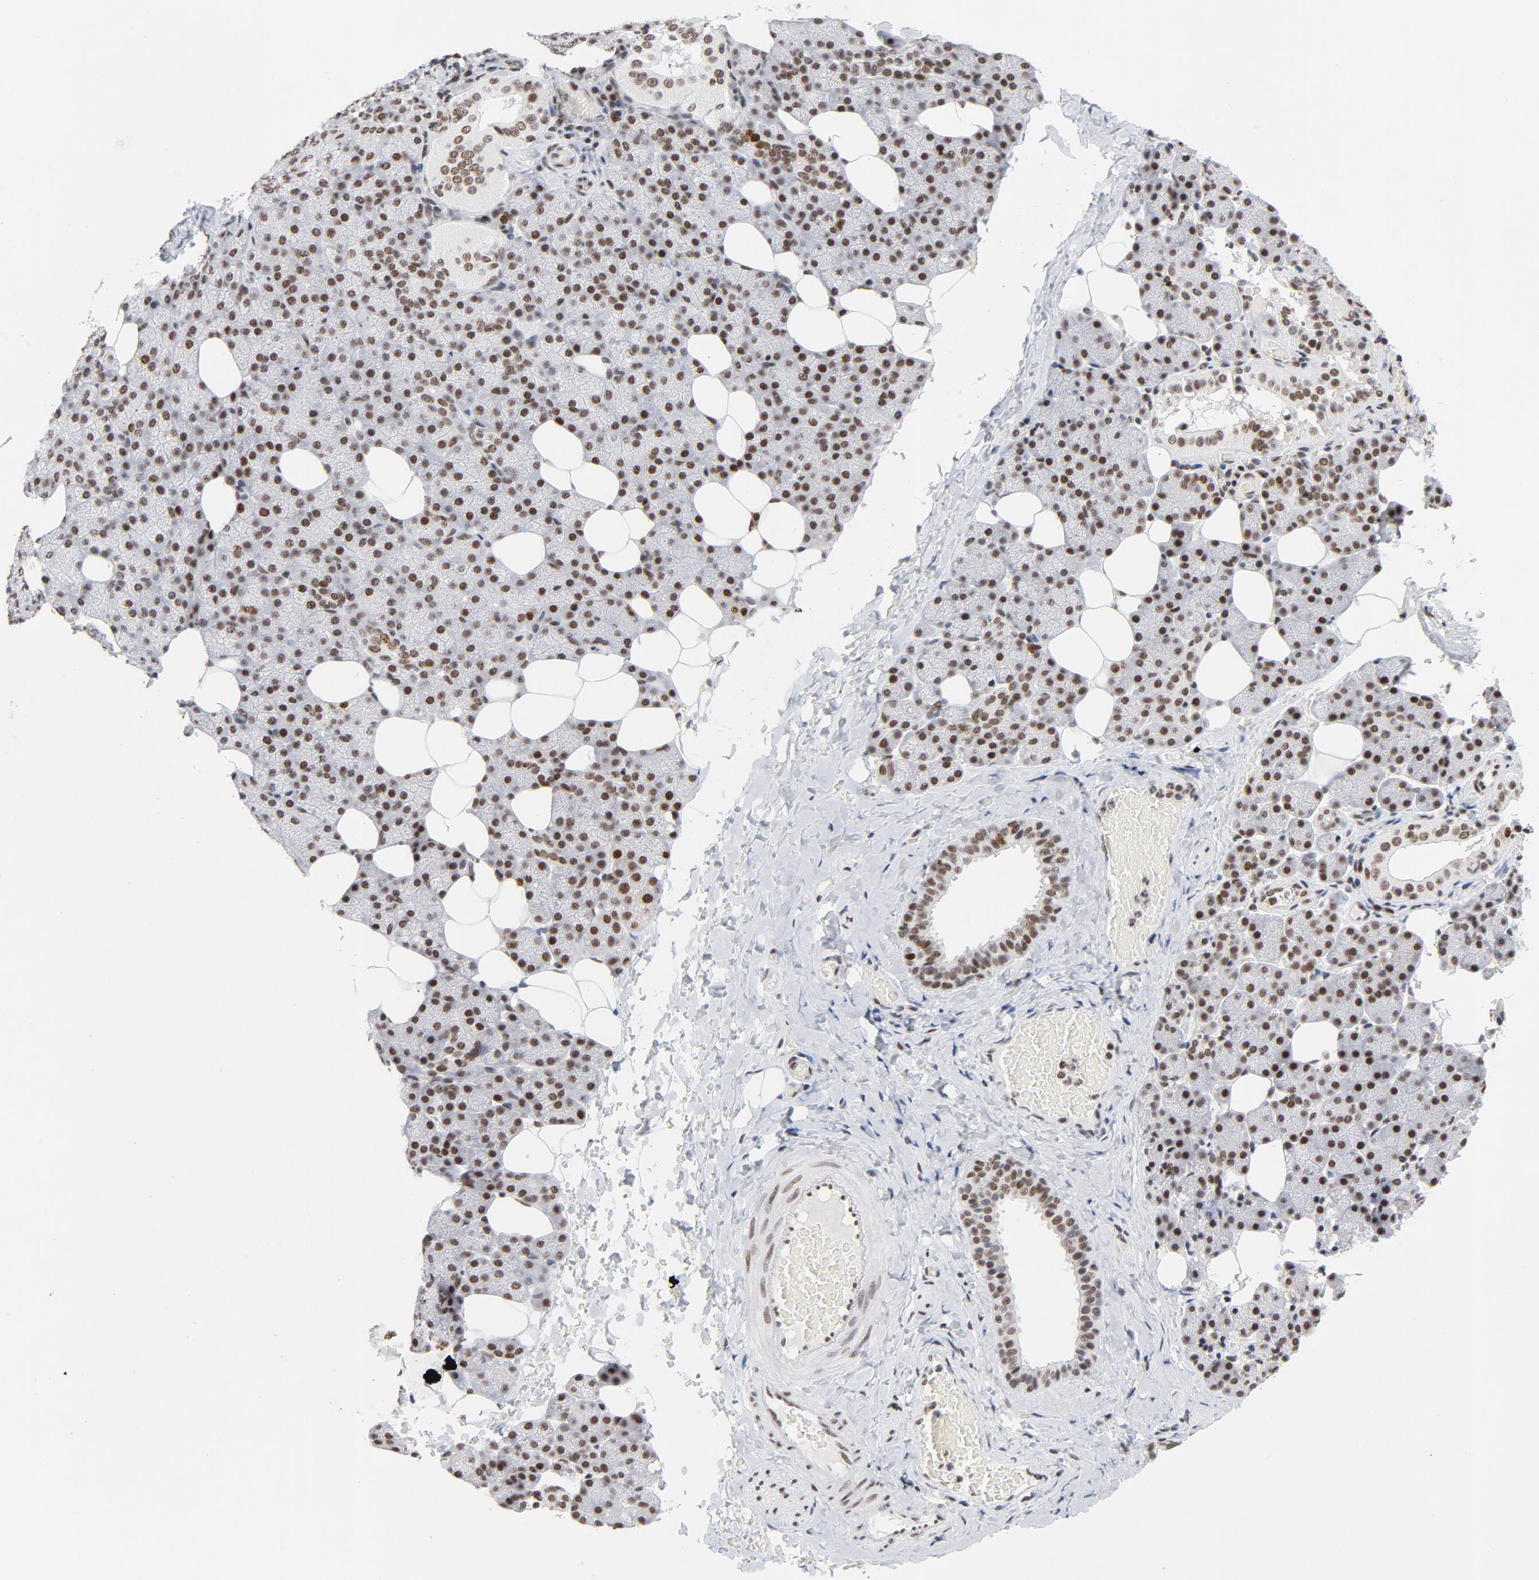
{"staining": {"intensity": "moderate", "quantity": ">75%", "location": "nuclear"}, "tissue": "salivary gland", "cell_type": "Glandular cells", "image_type": "normal", "snomed": [{"axis": "morphology", "description": "Normal tissue, NOS"}, {"axis": "topography", "description": "Lymph node"}, {"axis": "topography", "description": "Salivary gland"}], "caption": "Salivary gland stained with DAB IHC displays medium levels of moderate nuclear expression in approximately >75% of glandular cells.", "gene": "RFC4", "patient": {"sex": "male", "age": 8}}